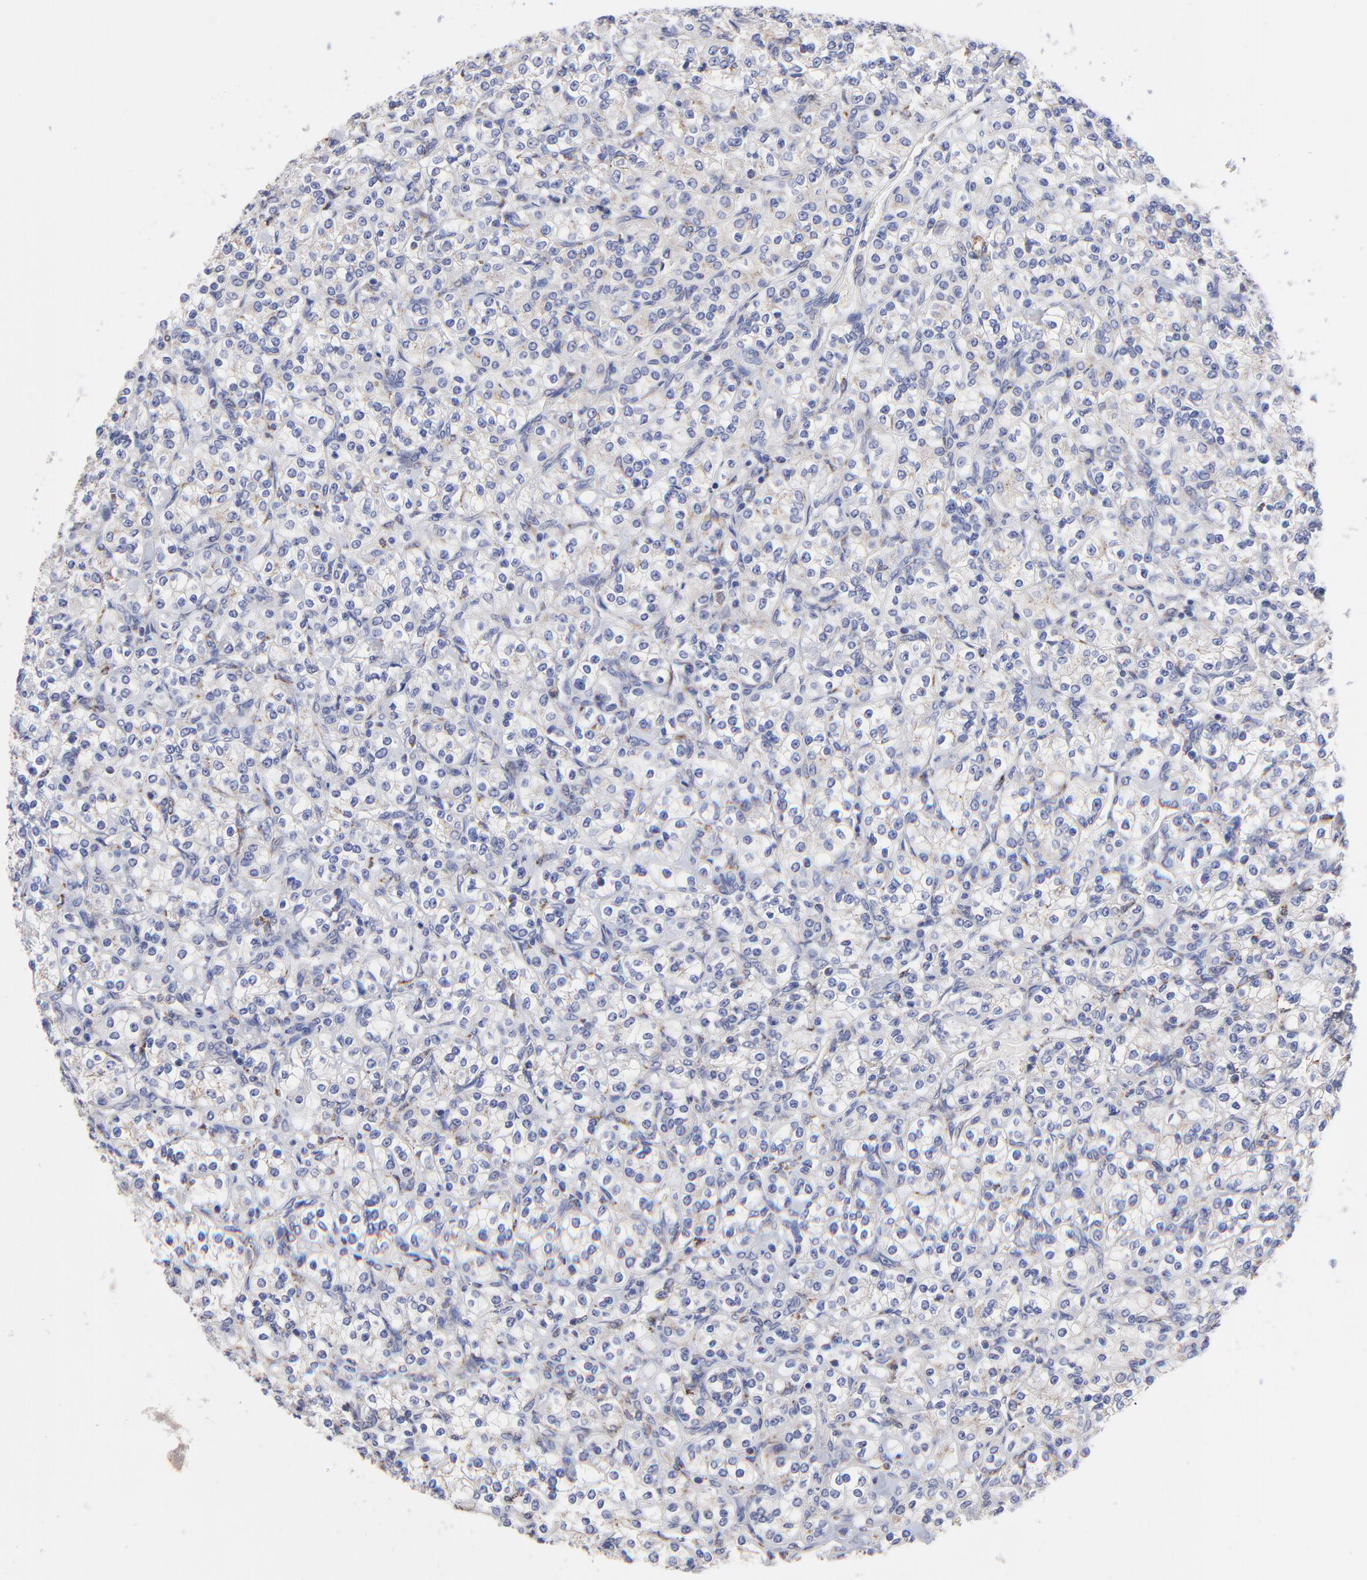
{"staining": {"intensity": "negative", "quantity": "none", "location": "none"}, "tissue": "renal cancer", "cell_type": "Tumor cells", "image_type": "cancer", "snomed": [{"axis": "morphology", "description": "Adenocarcinoma, NOS"}, {"axis": "topography", "description": "Kidney"}], "caption": "This is an immunohistochemistry image of human adenocarcinoma (renal). There is no positivity in tumor cells.", "gene": "PDE4B", "patient": {"sex": "male", "age": 77}}